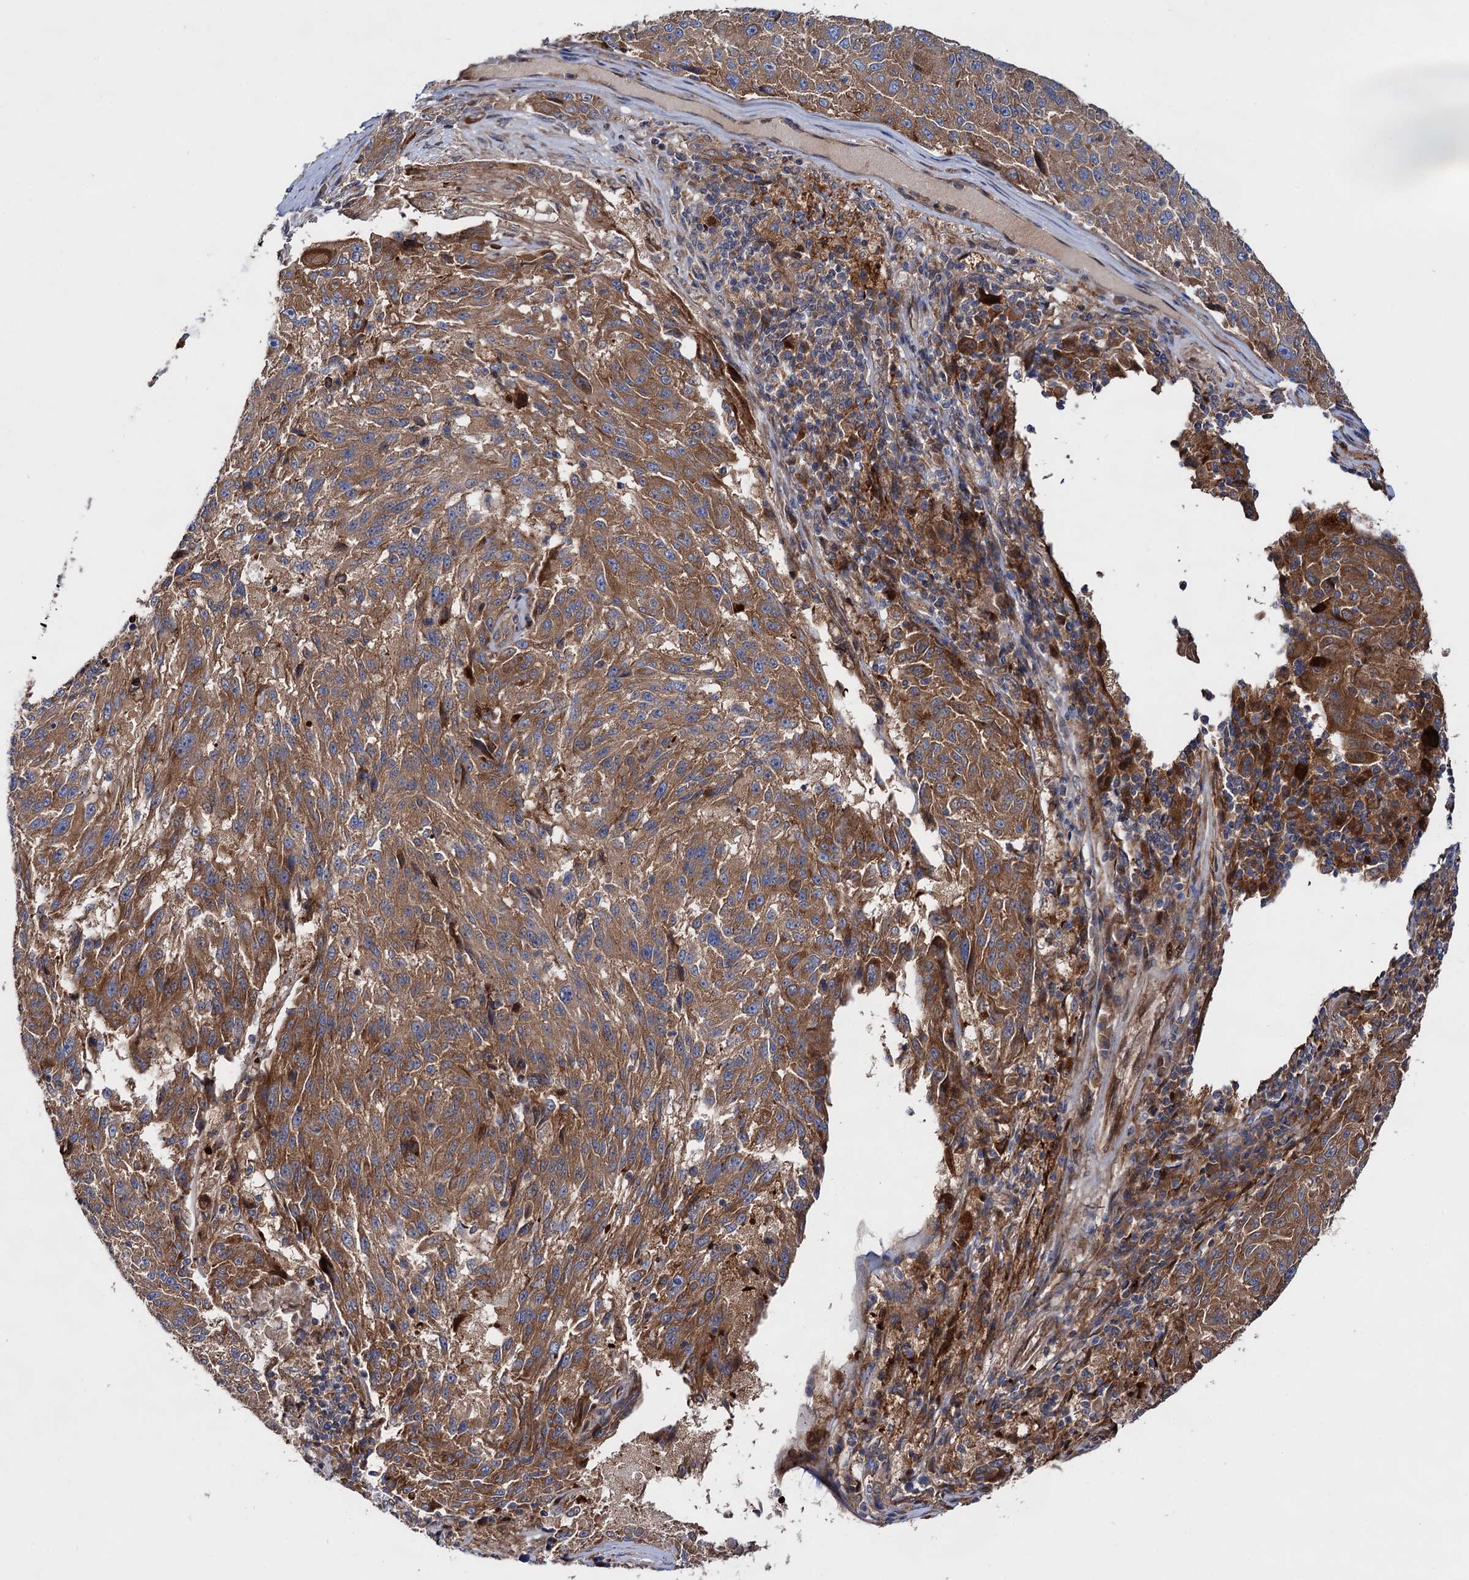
{"staining": {"intensity": "moderate", "quantity": ">75%", "location": "cytoplasmic/membranous"}, "tissue": "melanoma", "cell_type": "Tumor cells", "image_type": "cancer", "snomed": [{"axis": "morphology", "description": "Malignant melanoma, NOS"}, {"axis": "topography", "description": "Skin"}], "caption": "Immunohistochemical staining of malignant melanoma shows moderate cytoplasmic/membranous protein expression in about >75% of tumor cells.", "gene": "NAA25", "patient": {"sex": "male", "age": 53}}